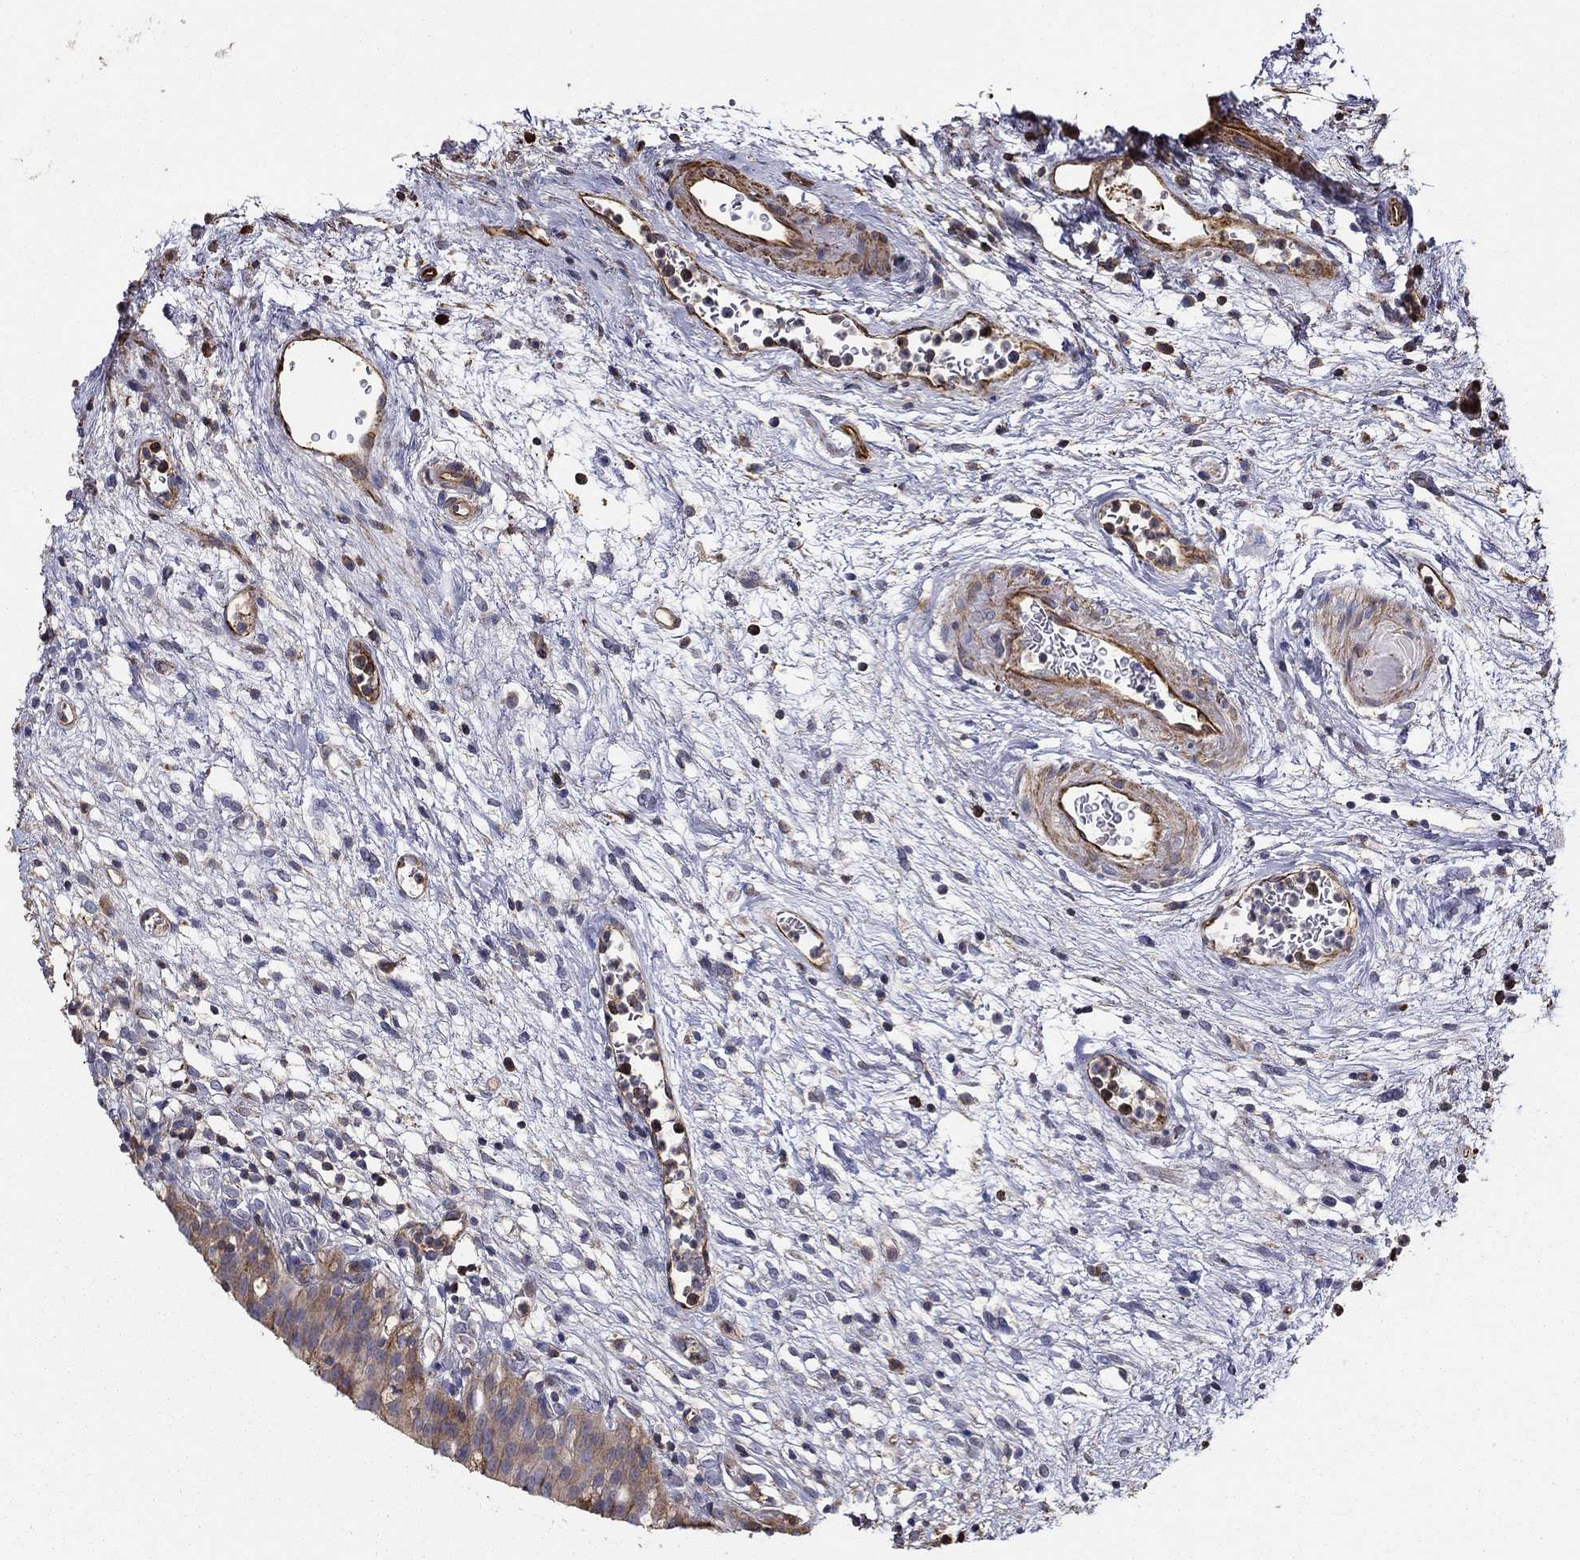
{"staining": {"intensity": "strong", "quantity": "<25%", "location": "cytoplasmic/membranous"}, "tissue": "urinary bladder", "cell_type": "Urothelial cells", "image_type": "normal", "snomed": [{"axis": "morphology", "description": "Normal tissue, NOS"}, {"axis": "topography", "description": "Urinary bladder"}], "caption": "Immunohistochemistry (IHC) histopathology image of normal urinary bladder: human urinary bladder stained using immunohistochemistry demonstrates medium levels of strong protein expression localized specifically in the cytoplasmic/membranous of urothelial cells, appearing as a cytoplasmic/membranous brown color.", "gene": "NPHP1", "patient": {"sex": "male", "age": 76}}